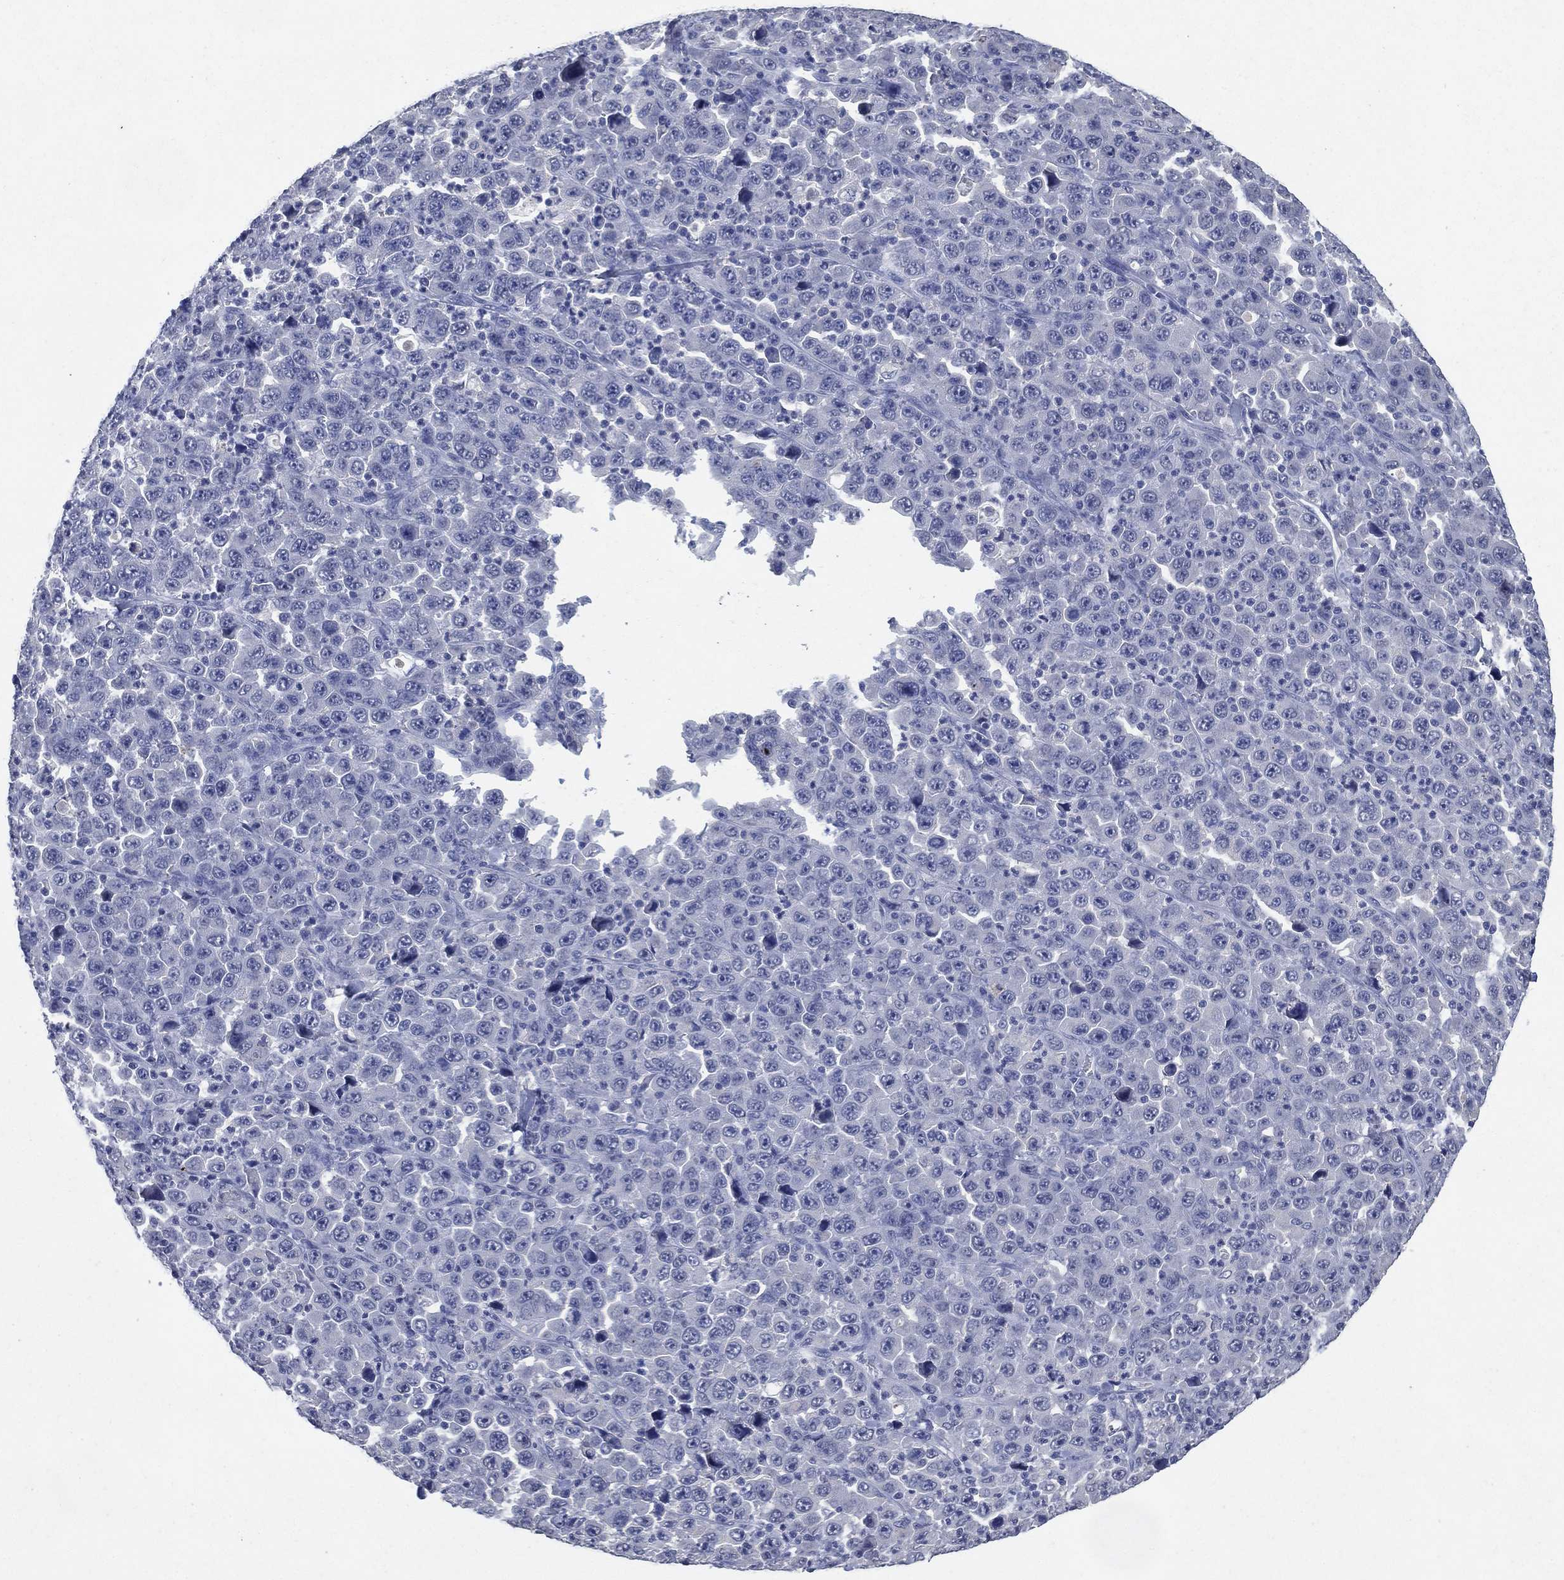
{"staining": {"intensity": "negative", "quantity": "none", "location": "none"}, "tissue": "stomach cancer", "cell_type": "Tumor cells", "image_type": "cancer", "snomed": [{"axis": "morphology", "description": "Normal tissue, NOS"}, {"axis": "morphology", "description": "Adenocarcinoma, NOS"}, {"axis": "topography", "description": "Stomach, upper"}, {"axis": "topography", "description": "Stomach"}], "caption": "Immunohistochemical staining of human stomach cancer (adenocarcinoma) shows no significant positivity in tumor cells.", "gene": "FSCN2", "patient": {"sex": "male", "age": 59}}